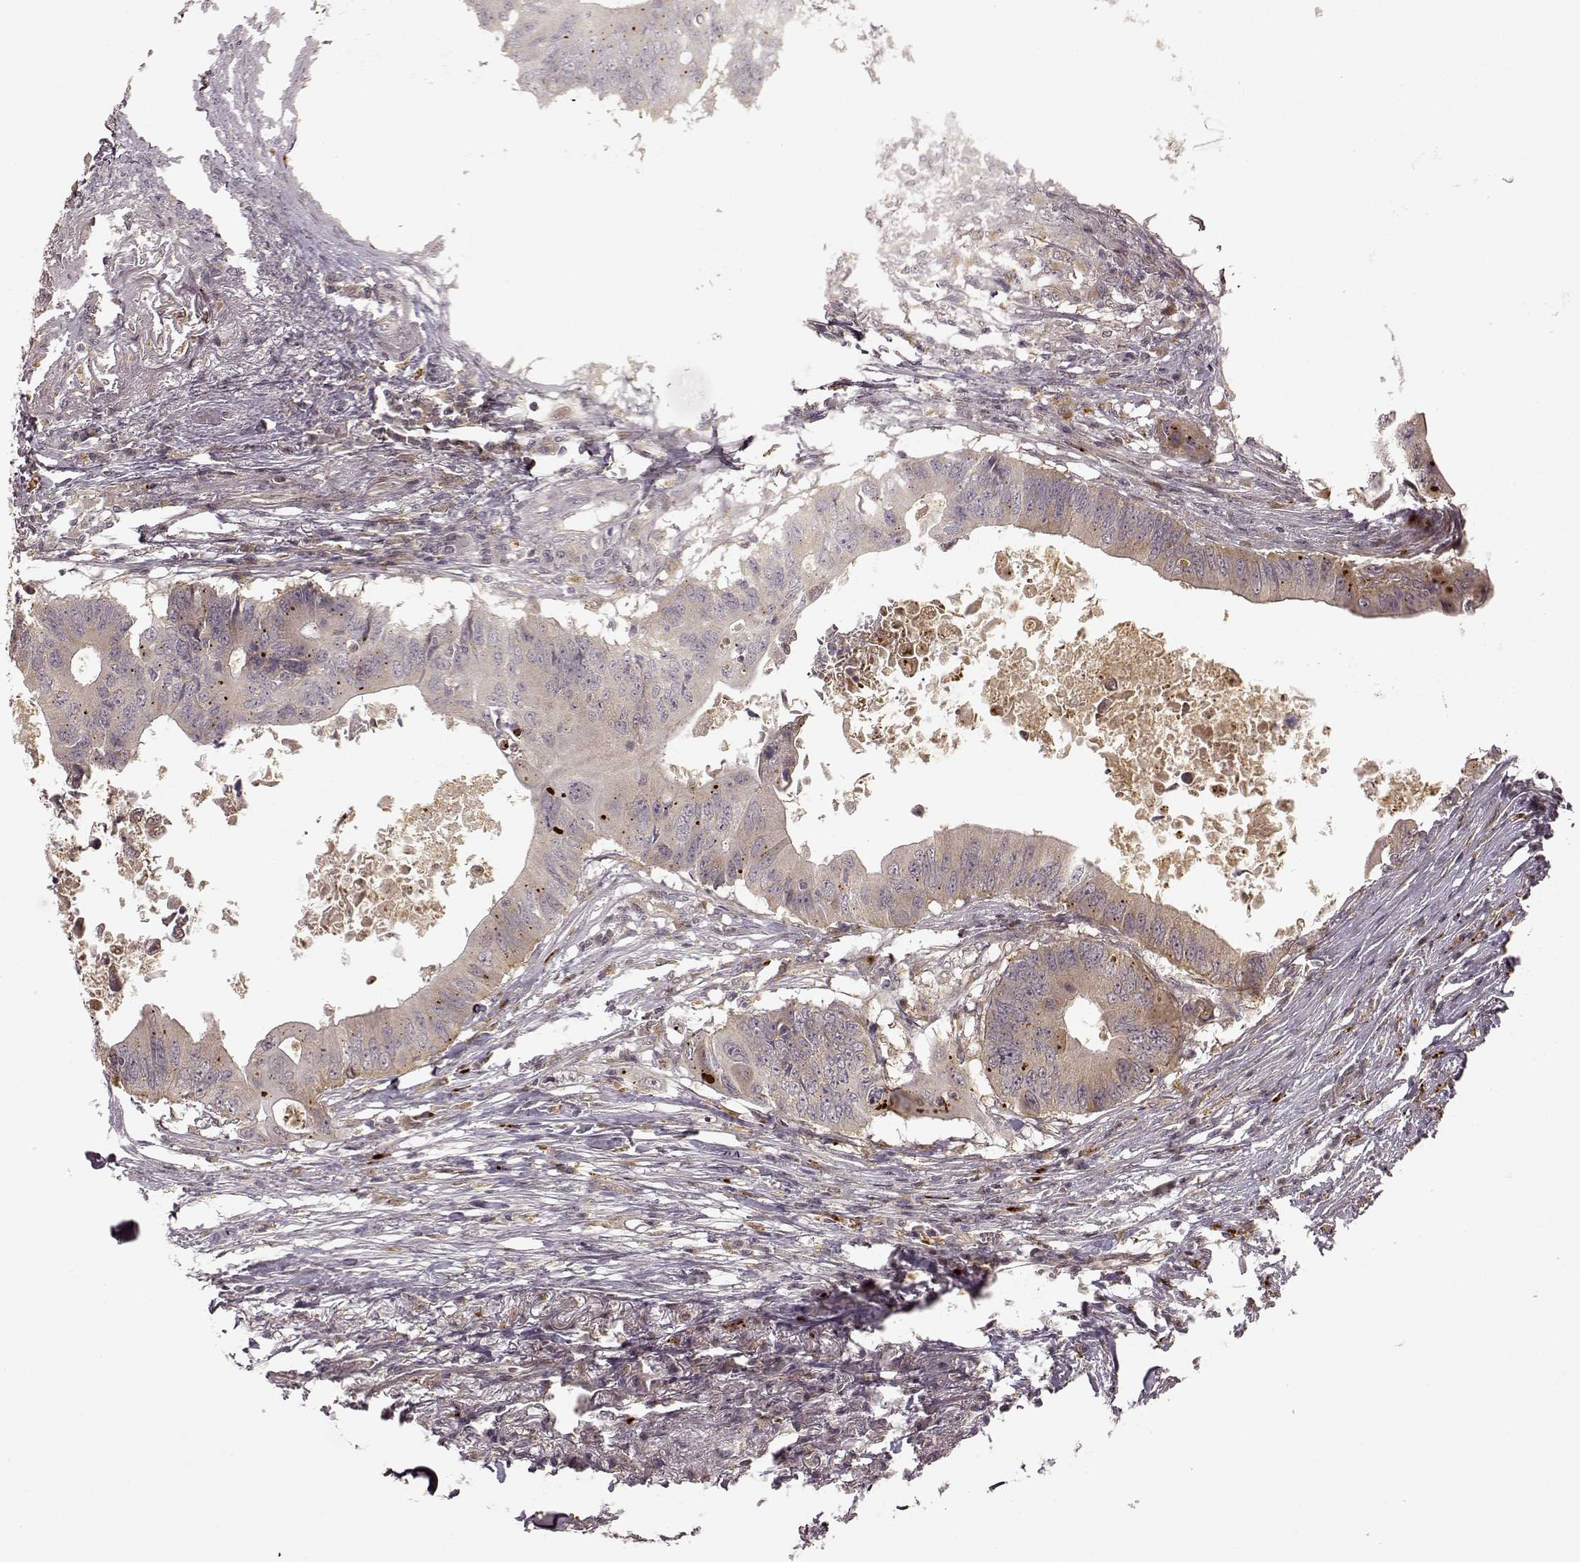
{"staining": {"intensity": "weak", "quantity": ">75%", "location": "cytoplasmic/membranous"}, "tissue": "colorectal cancer", "cell_type": "Tumor cells", "image_type": "cancer", "snomed": [{"axis": "morphology", "description": "Adenocarcinoma, NOS"}, {"axis": "topography", "description": "Colon"}], "caption": "Protein positivity by IHC shows weak cytoplasmic/membranous expression in approximately >75% of tumor cells in colorectal cancer (adenocarcinoma). (brown staining indicates protein expression, while blue staining denotes nuclei).", "gene": "SLC12A9", "patient": {"sex": "male", "age": 71}}